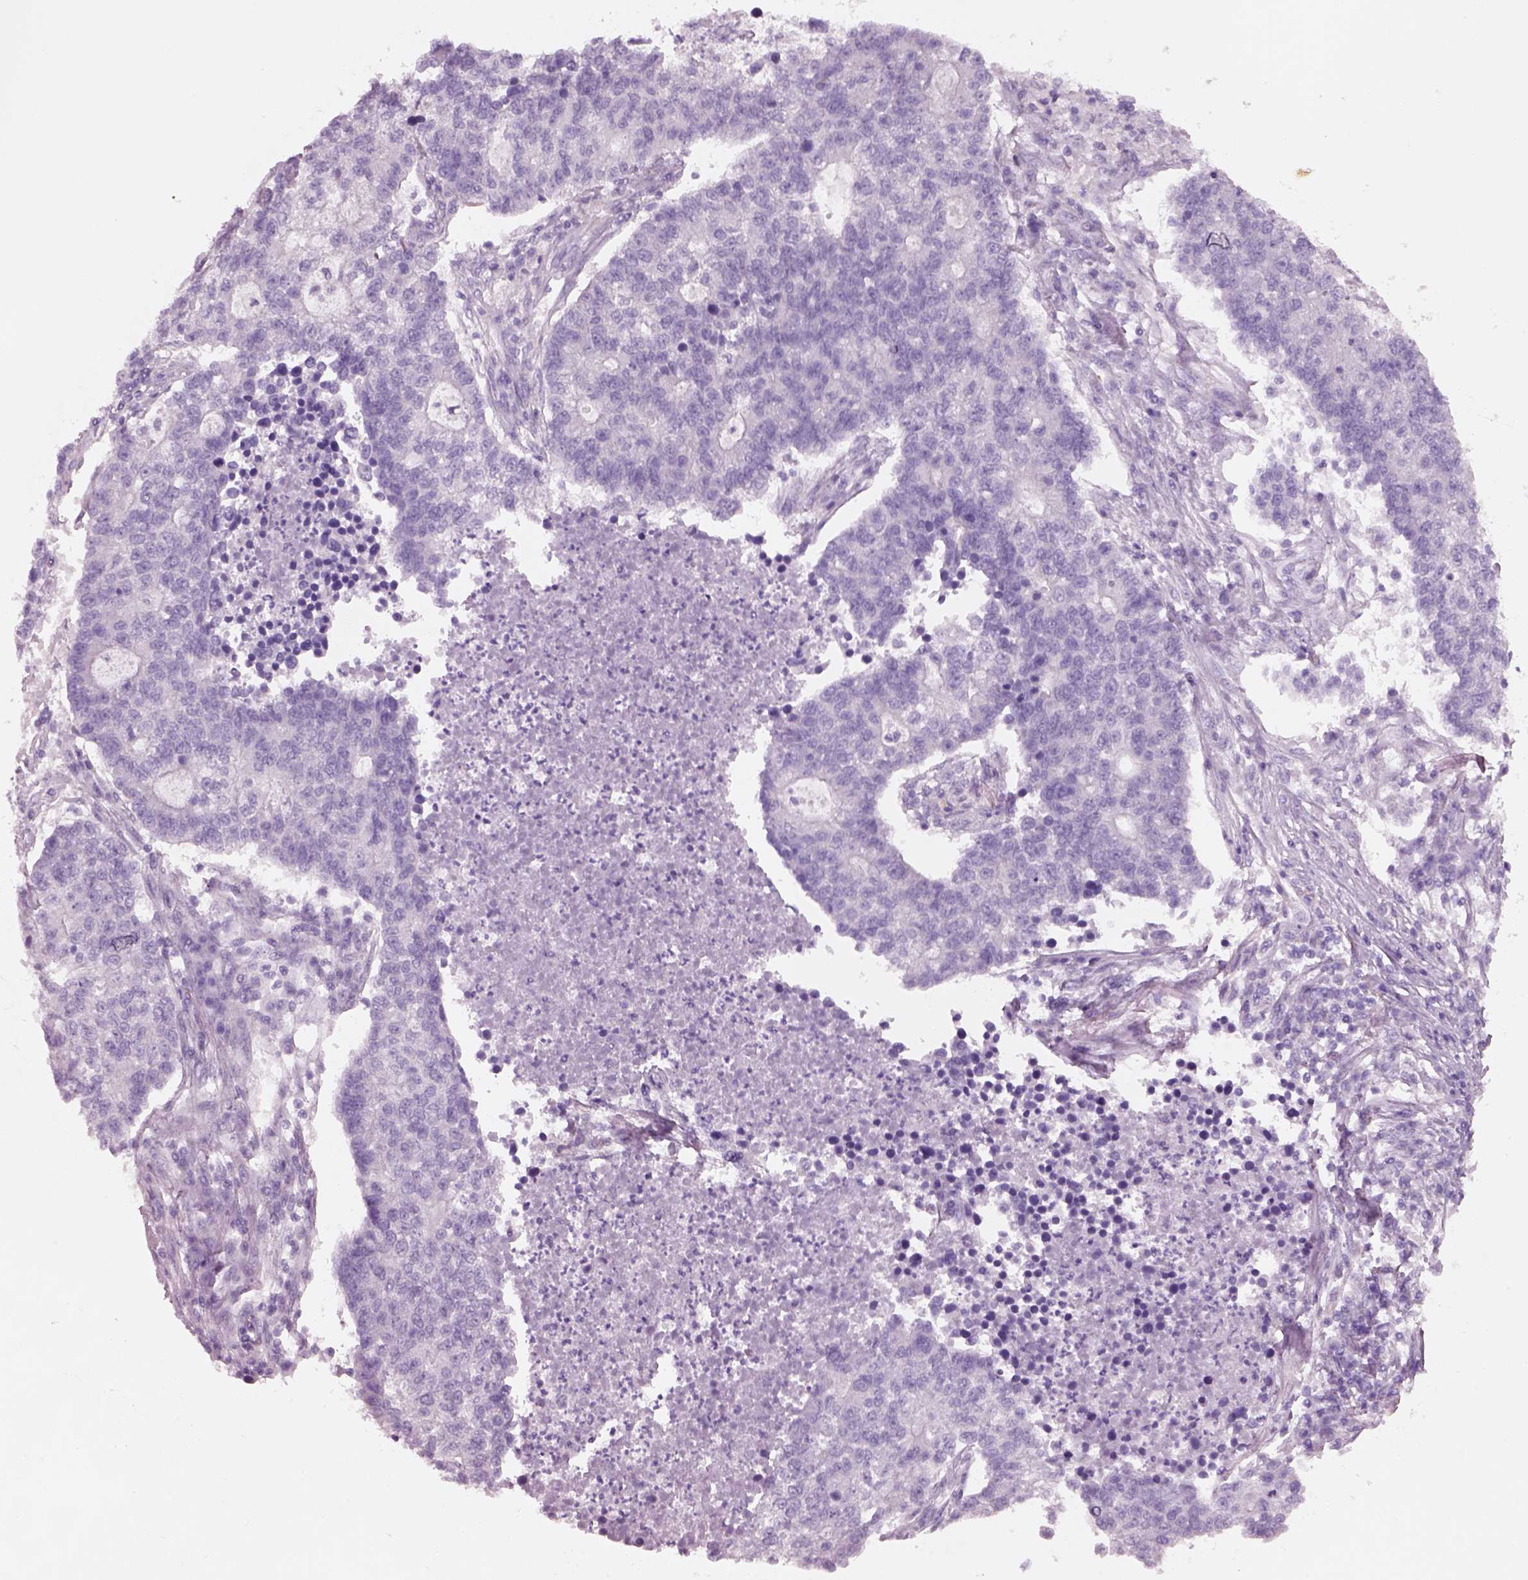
{"staining": {"intensity": "negative", "quantity": "none", "location": "none"}, "tissue": "lung cancer", "cell_type": "Tumor cells", "image_type": "cancer", "snomed": [{"axis": "morphology", "description": "Adenocarcinoma, NOS"}, {"axis": "topography", "description": "Lung"}], "caption": "Lung cancer (adenocarcinoma) stained for a protein using IHC reveals no expression tumor cells.", "gene": "PNOC", "patient": {"sex": "male", "age": 57}}